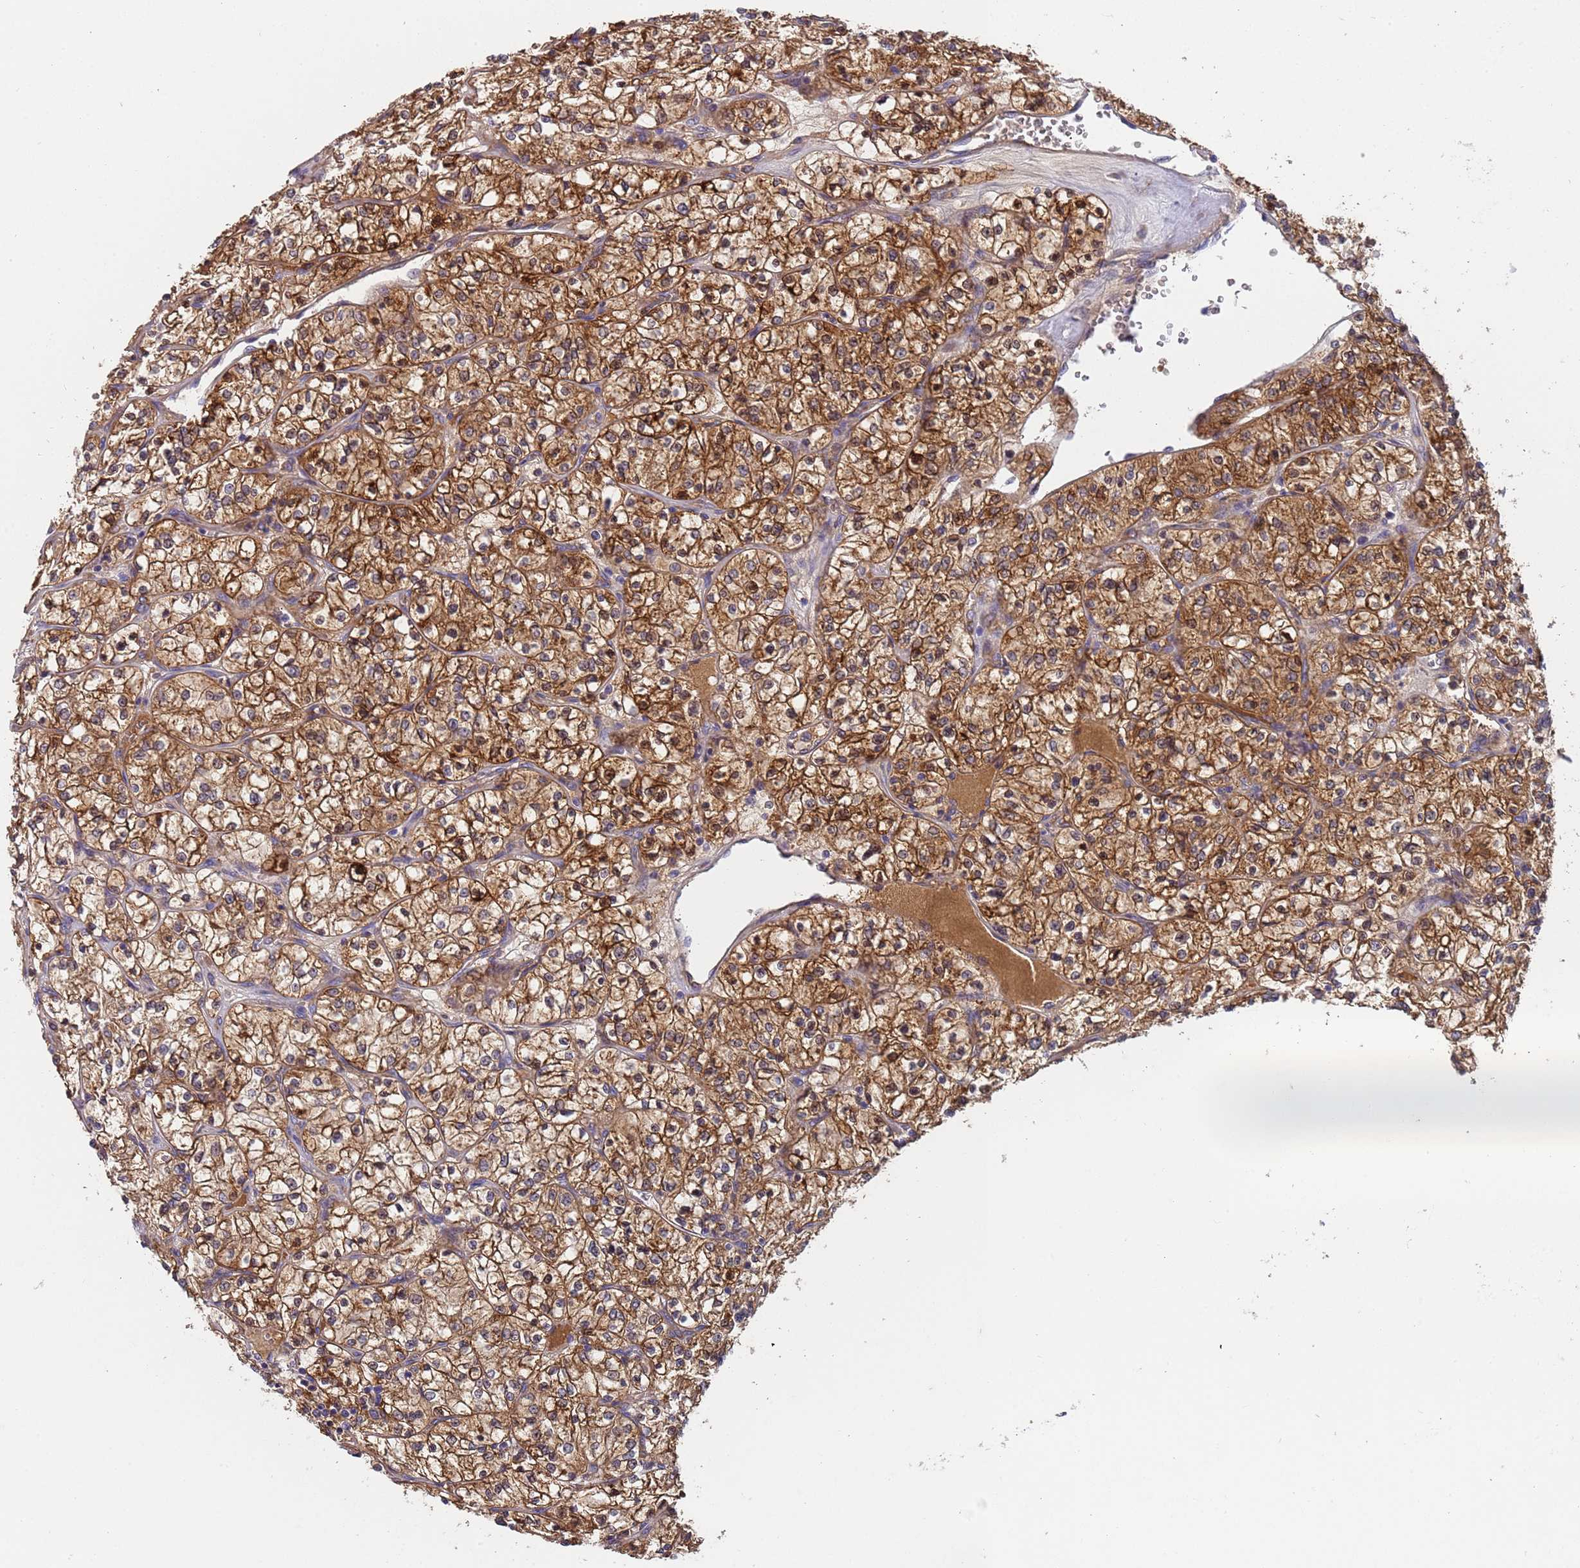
{"staining": {"intensity": "strong", "quantity": ">75%", "location": "cytoplasmic/membranous"}, "tissue": "renal cancer", "cell_type": "Tumor cells", "image_type": "cancer", "snomed": [{"axis": "morphology", "description": "Adenocarcinoma, NOS"}, {"axis": "topography", "description": "Kidney"}], "caption": "Renal cancer stained for a protein (brown) demonstrates strong cytoplasmic/membranous positive positivity in about >75% of tumor cells.", "gene": "PAQR7", "patient": {"sex": "female", "age": 64}}